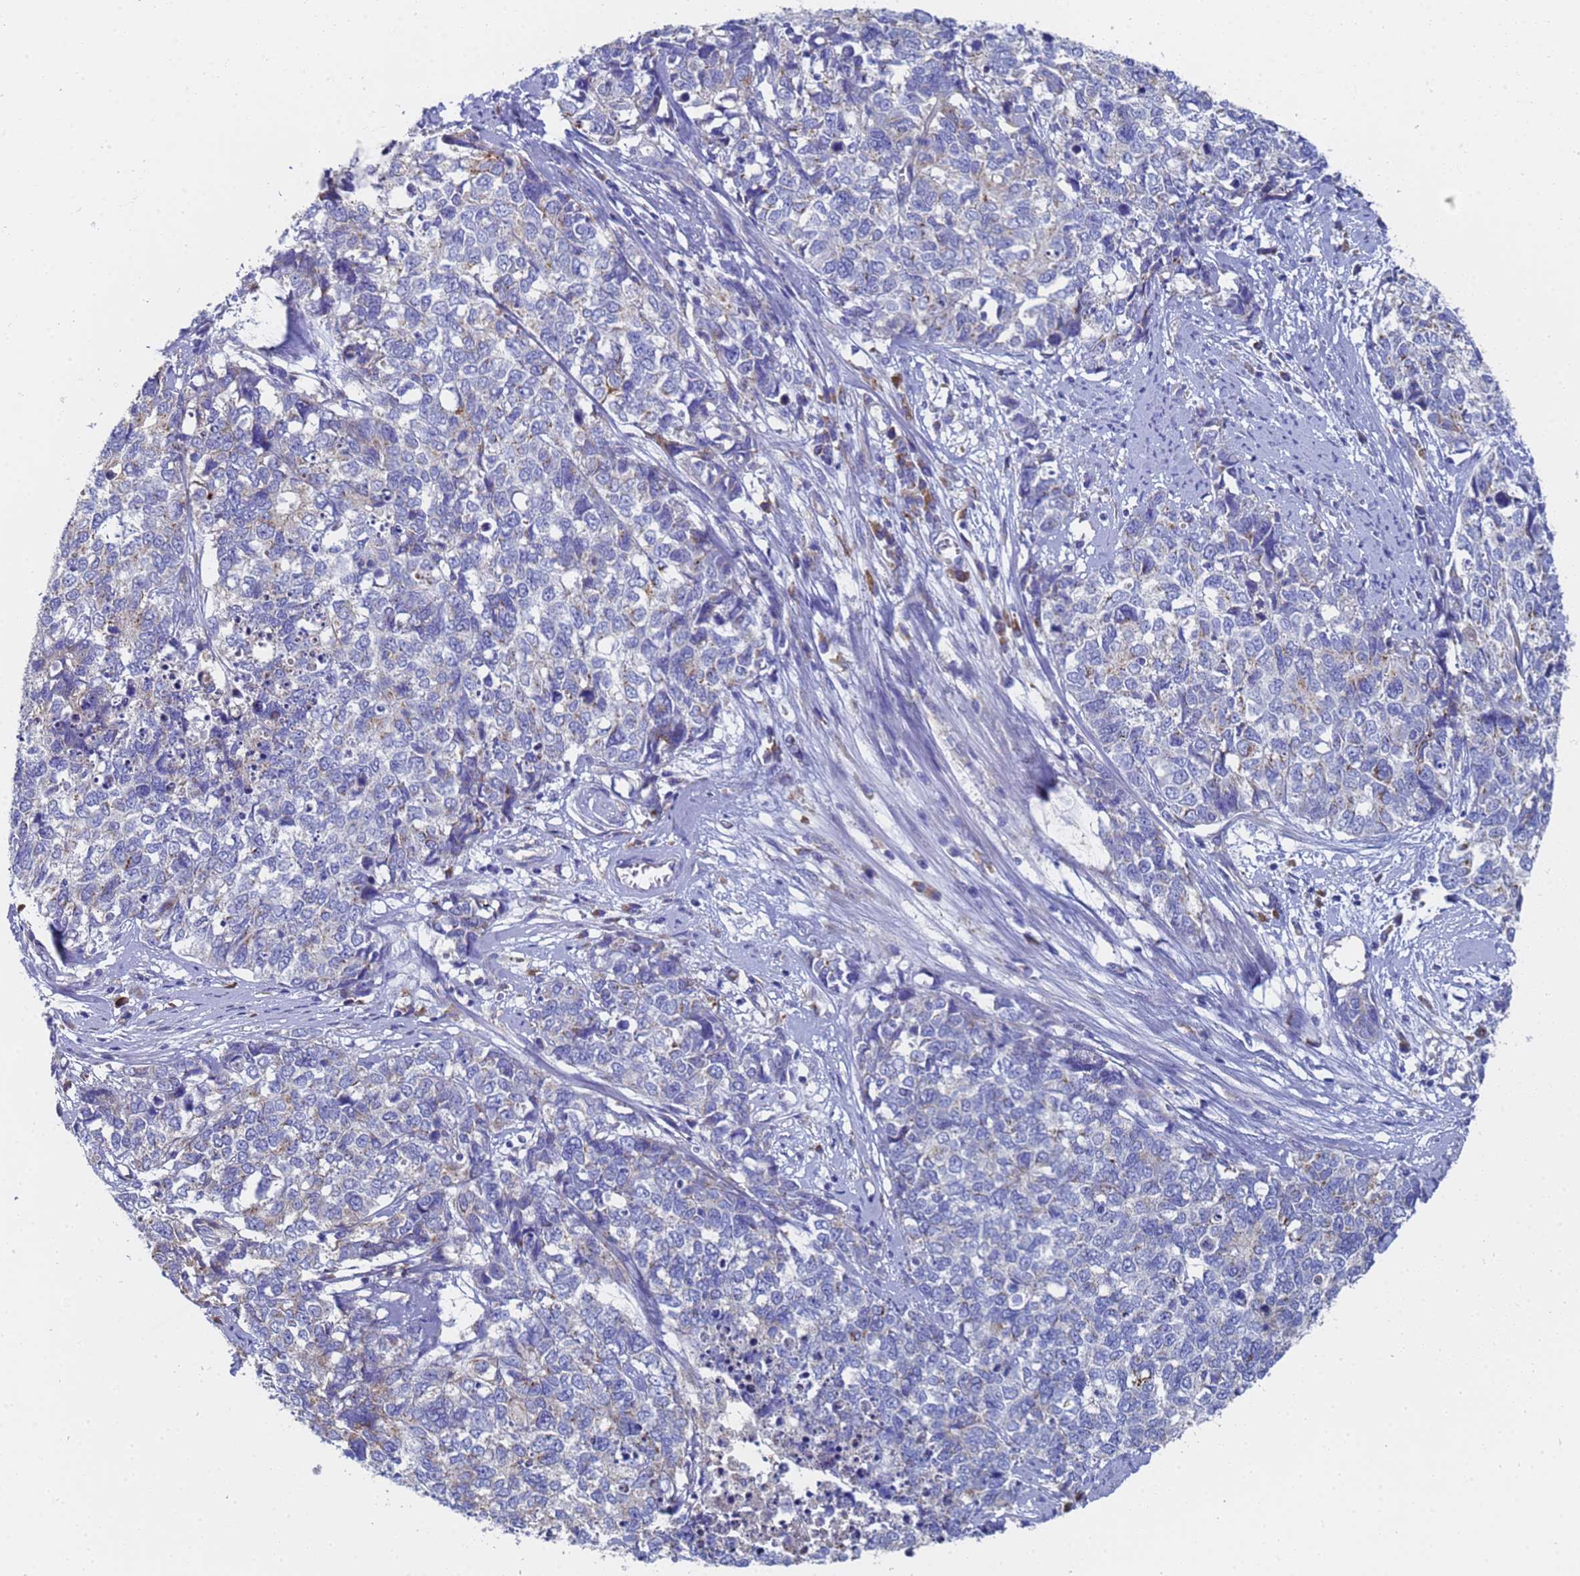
{"staining": {"intensity": "negative", "quantity": "none", "location": "none"}, "tissue": "cervical cancer", "cell_type": "Tumor cells", "image_type": "cancer", "snomed": [{"axis": "morphology", "description": "Squamous cell carcinoma, NOS"}, {"axis": "topography", "description": "Cervix"}], "caption": "High power microscopy photomicrograph of an immunohistochemistry photomicrograph of cervical cancer (squamous cell carcinoma), revealing no significant expression in tumor cells.", "gene": "TM4SF4", "patient": {"sex": "female", "age": 63}}